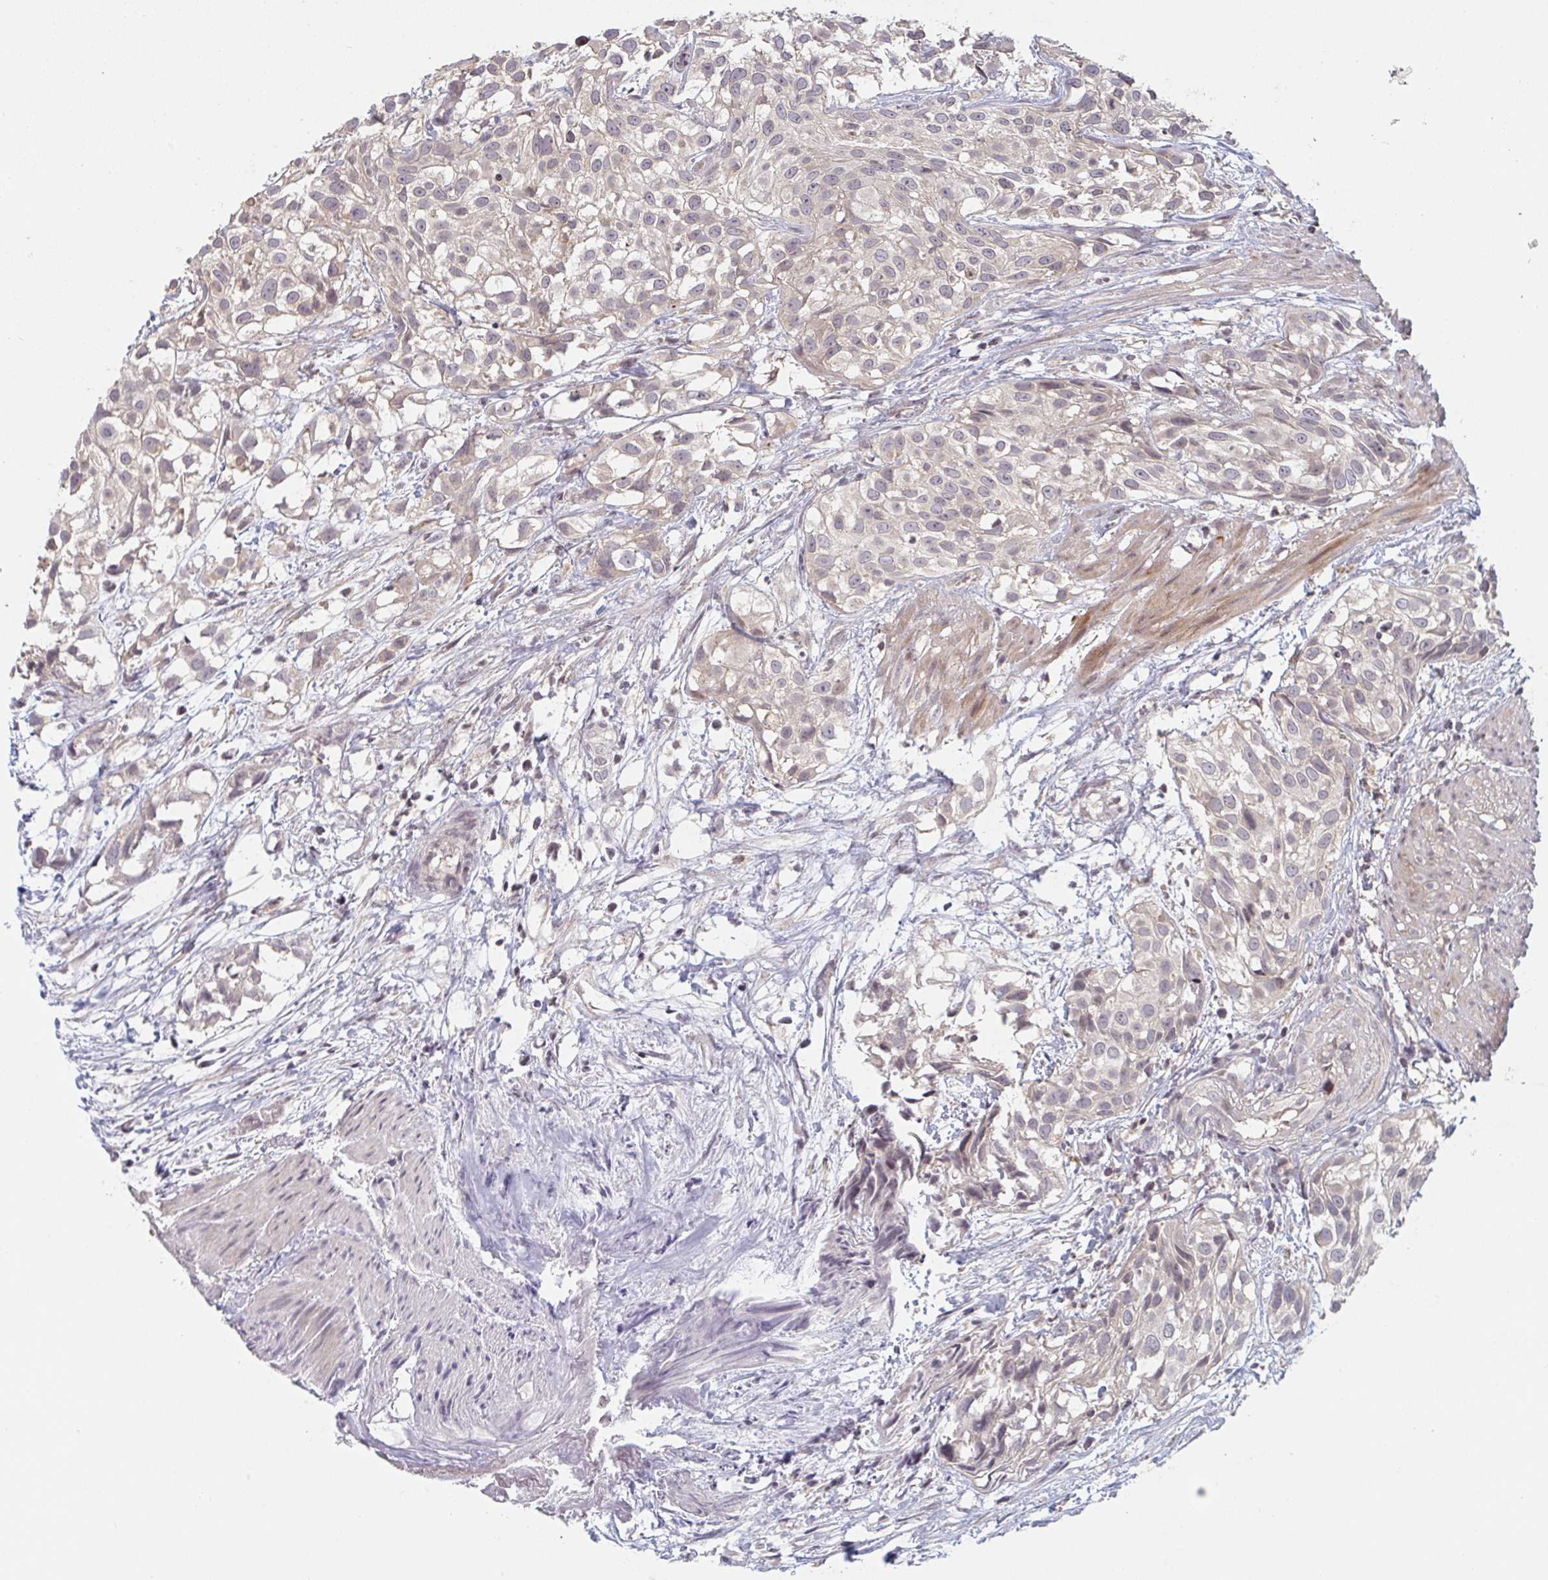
{"staining": {"intensity": "negative", "quantity": "none", "location": "none"}, "tissue": "urothelial cancer", "cell_type": "Tumor cells", "image_type": "cancer", "snomed": [{"axis": "morphology", "description": "Urothelial carcinoma, High grade"}, {"axis": "topography", "description": "Urinary bladder"}], "caption": "High power microscopy micrograph of an immunohistochemistry (IHC) image of high-grade urothelial carcinoma, revealing no significant staining in tumor cells.", "gene": "DCST1", "patient": {"sex": "male", "age": 56}}